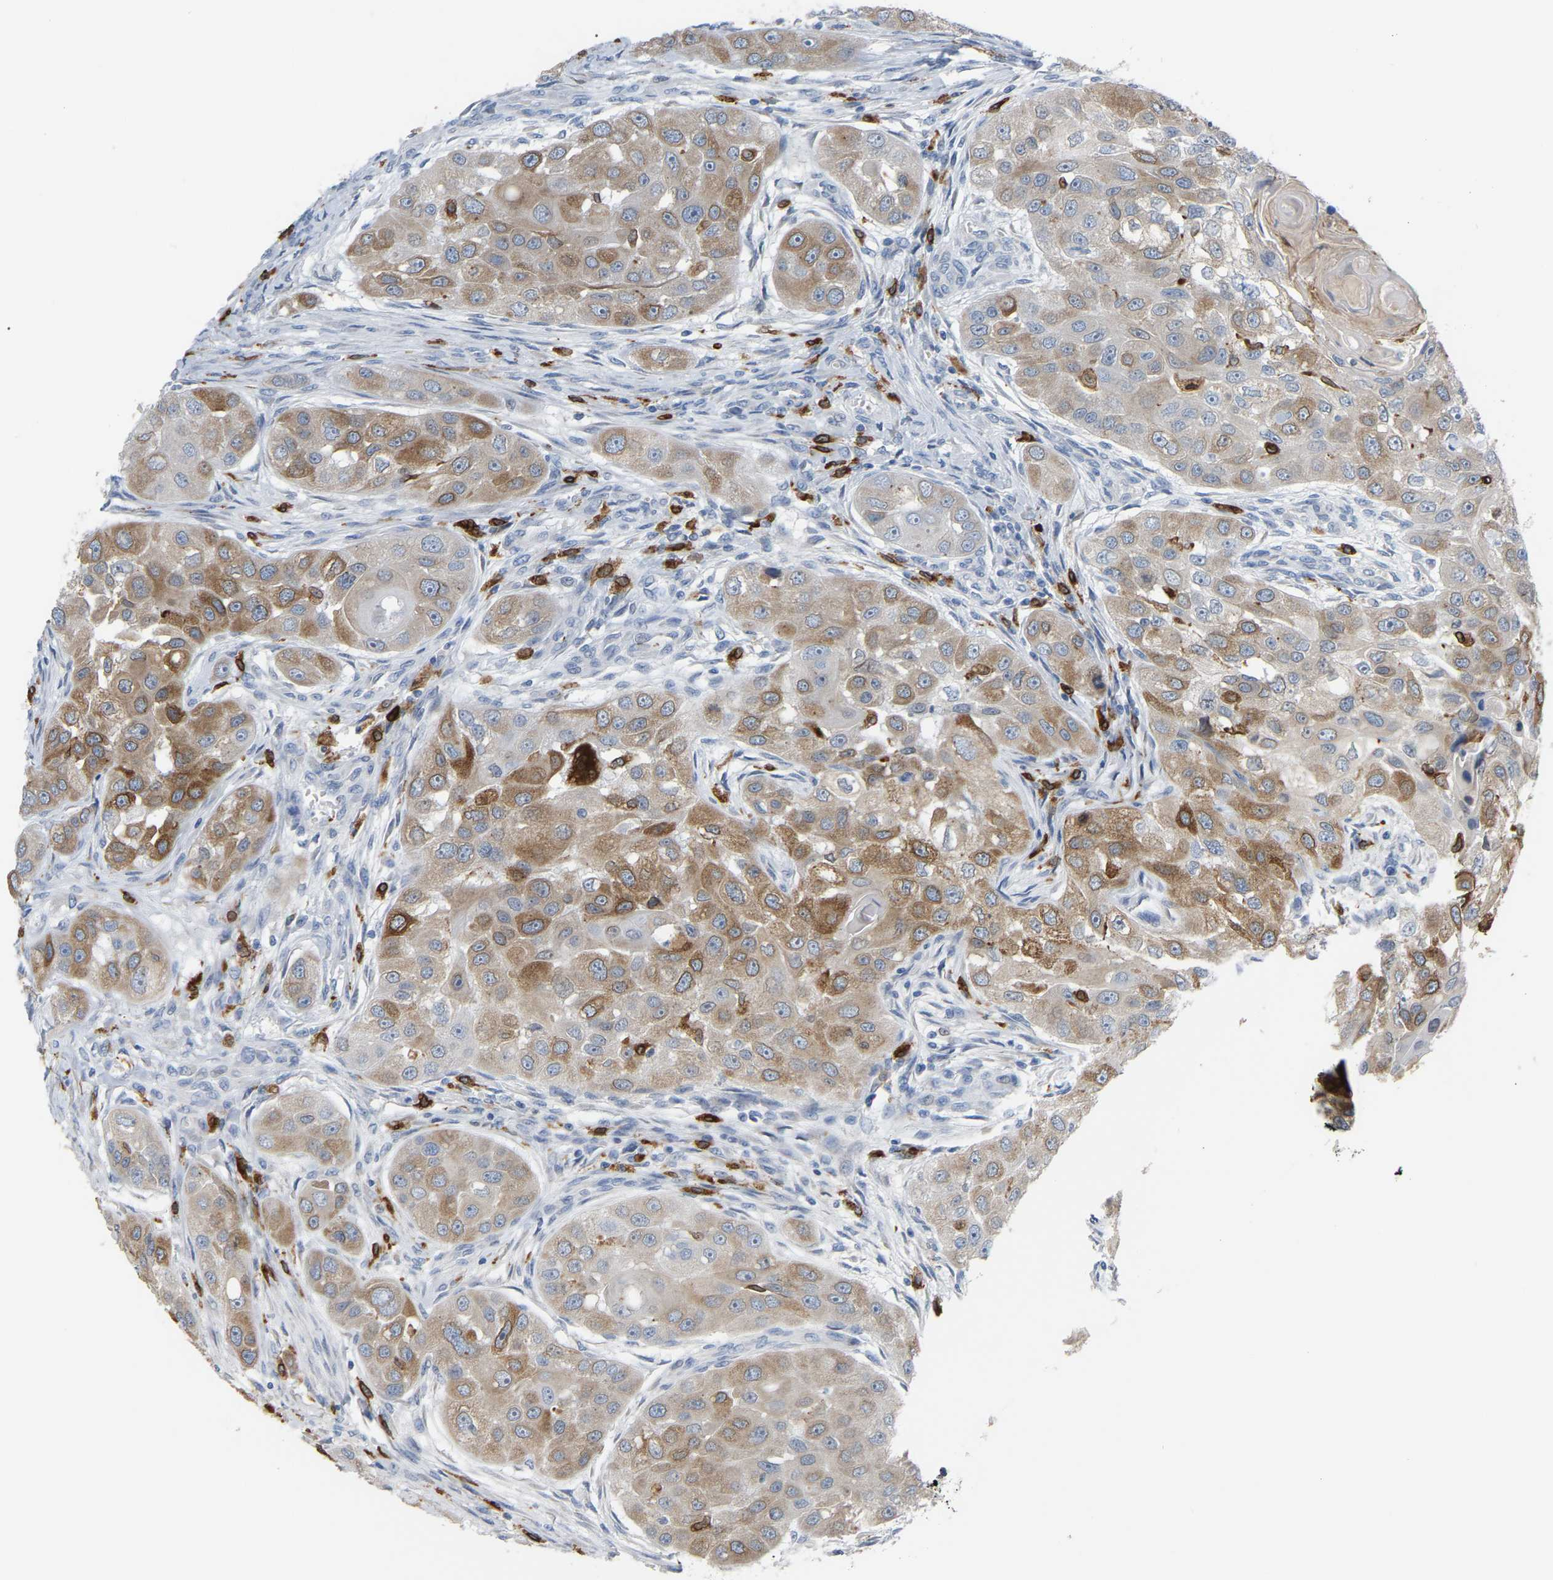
{"staining": {"intensity": "moderate", "quantity": ">75%", "location": "cytoplasmic/membranous"}, "tissue": "head and neck cancer", "cell_type": "Tumor cells", "image_type": "cancer", "snomed": [{"axis": "morphology", "description": "Normal tissue, NOS"}, {"axis": "morphology", "description": "Squamous cell carcinoma, NOS"}, {"axis": "topography", "description": "Skeletal muscle"}, {"axis": "topography", "description": "Head-Neck"}], "caption": "Immunohistochemical staining of human squamous cell carcinoma (head and neck) reveals moderate cytoplasmic/membranous protein expression in approximately >75% of tumor cells.", "gene": "PTGS1", "patient": {"sex": "male", "age": 51}}